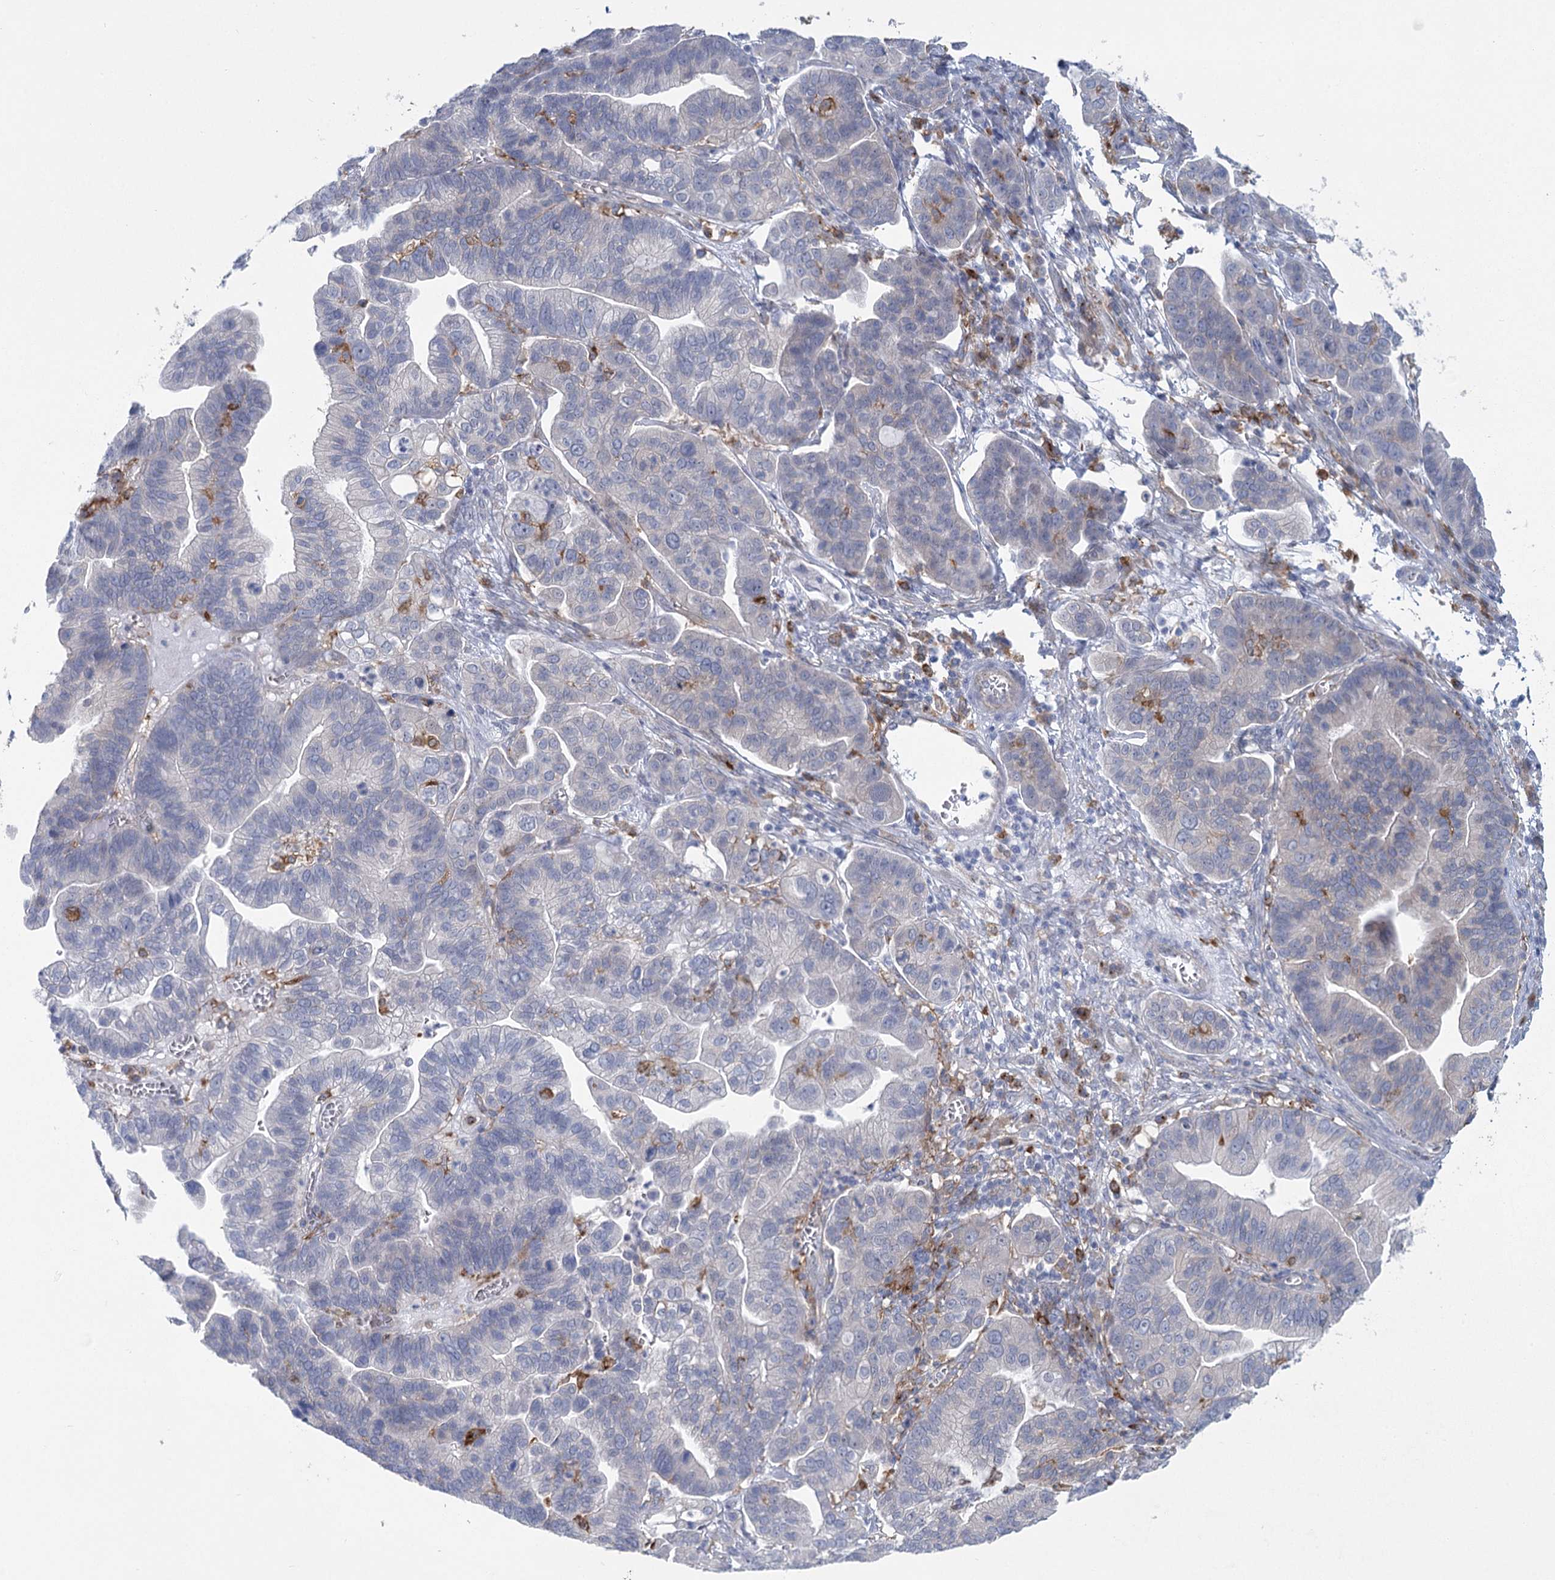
{"staining": {"intensity": "negative", "quantity": "none", "location": "none"}, "tissue": "ovarian cancer", "cell_type": "Tumor cells", "image_type": "cancer", "snomed": [{"axis": "morphology", "description": "Cystadenocarcinoma, serous, NOS"}, {"axis": "topography", "description": "Ovary"}], "caption": "DAB (3,3'-diaminobenzidine) immunohistochemical staining of human ovarian serous cystadenocarcinoma demonstrates no significant expression in tumor cells.", "gene": "CCDC88A", "patient": {"sex": "female", "age": 56}}